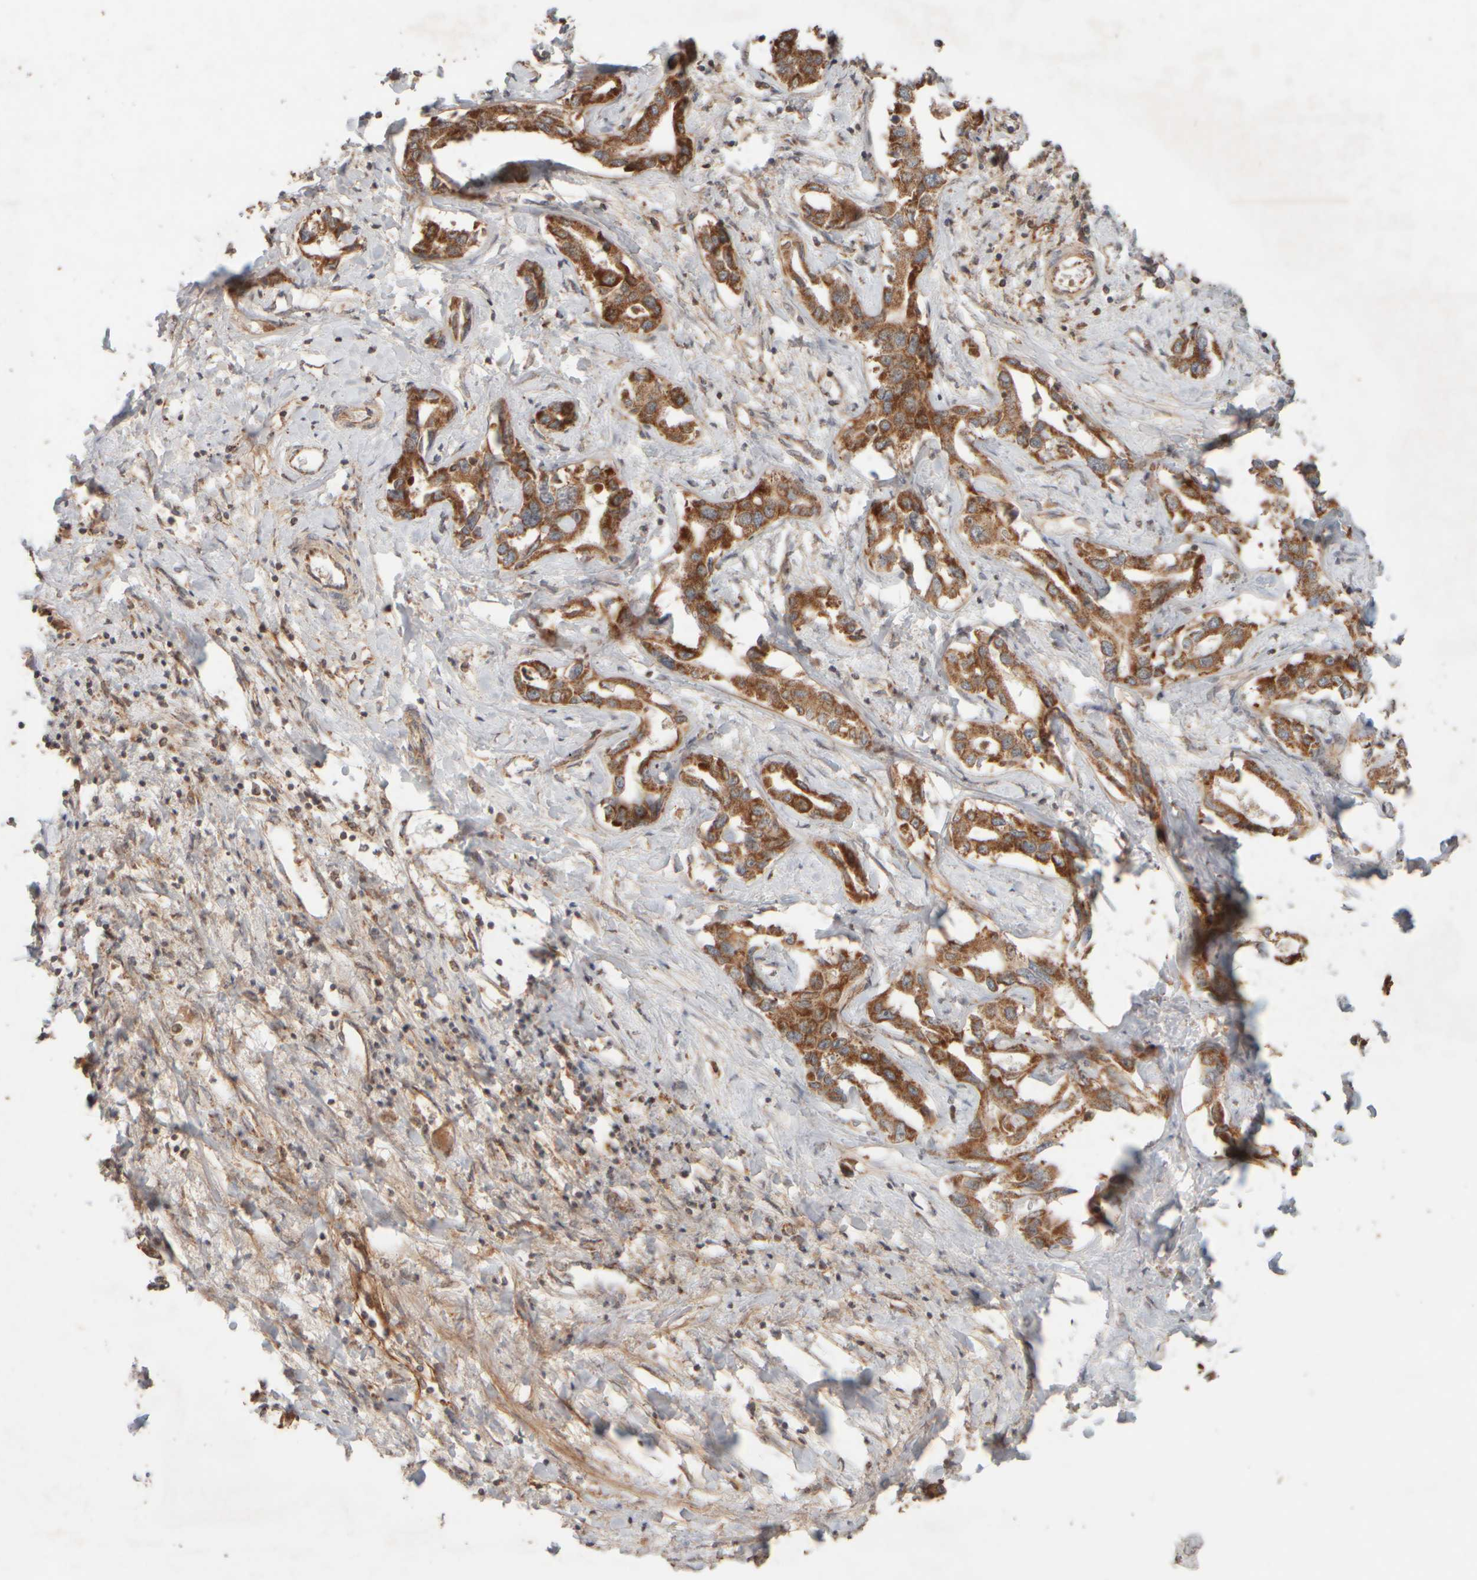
{"staining": {"intensity": "strong", "quantity": ">75%", "location": "cytoplasmic/membranous"}, "tissue": "liver cancer", "cell_type": "Tumor cells", "image_type": "cancer", "snomed": [{"axis": "morphology", "description": "Cholangiocarcinoma"}, {"axis": "topography", "description": "Liver"}], "caption": "Immunohistochemistry (IHC) (DAB (3,3'-diaminobenzidine)) staining of liver cholangiocarcinoma displays strong cytoplasmic/membranous protein positivity in approximately >75% of tumor cells. Nuclei are stained in blue.", "gene": "EIF2B3", "patient": {"sex": "male", "age": 59}}